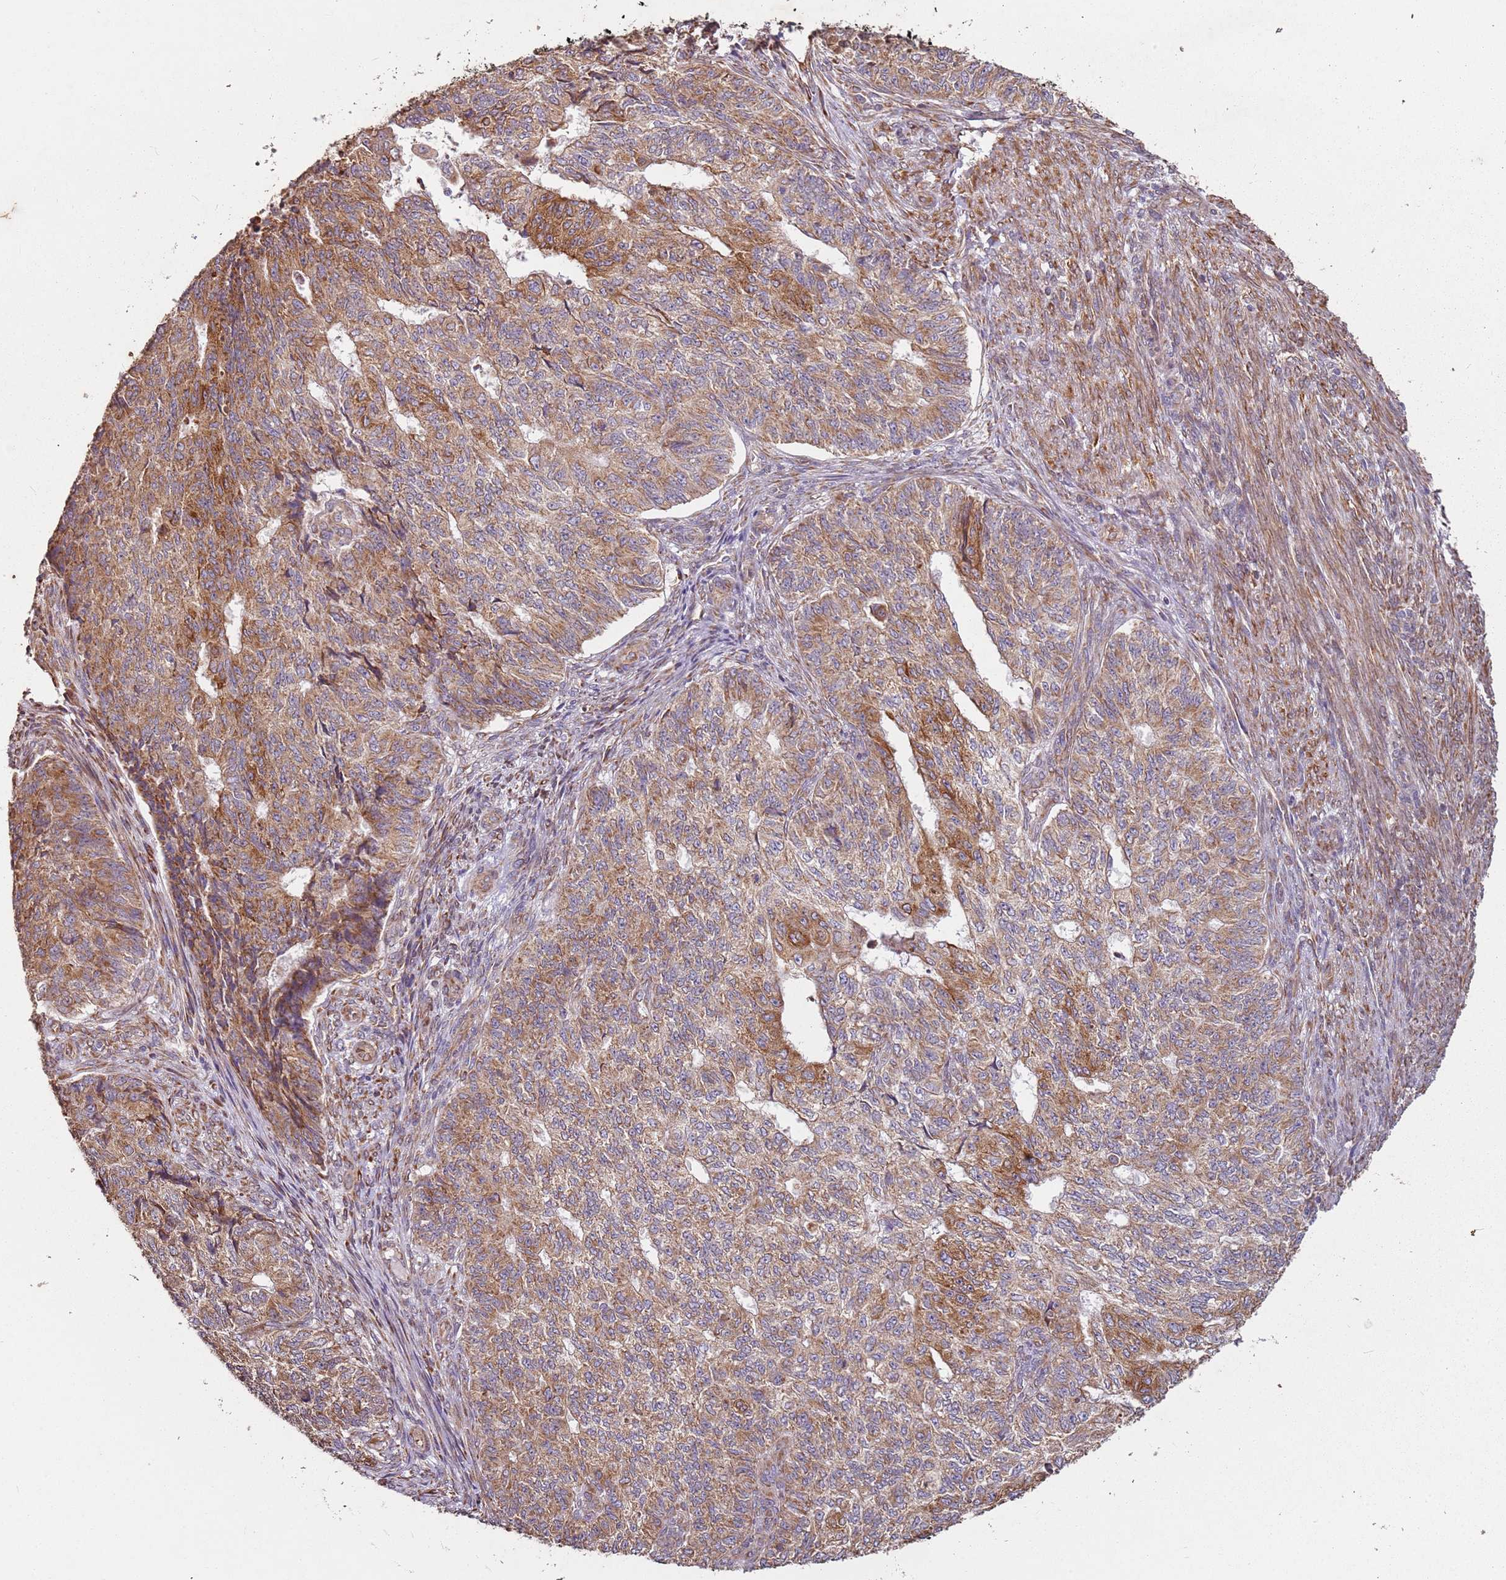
{"staining": {"intensity": "moderate", "quantity": ">75%", "location": "cytoplasmic/membranous"}, "tissue": "endometrial cancer", "cell_type": "Tumor cells", "image_type": "cancer", "snomed": [{"axis": "morphology", "description": "Adenocarcinoma, NOS"}, {"axis": "topography", "description": "Endometrium"}], "caption": "Immunohistochemical staining of human endometrial cancer shows moderate cytoplasmic/membranous protein positivity in about >75% of tumor cells. (Stains: DAB in brown, nuclei in blue, Microscopy: brightfield microscopy at high magnification).", "gene": "ARFRP1", "patient": {"sex": "female", "age": 32}}